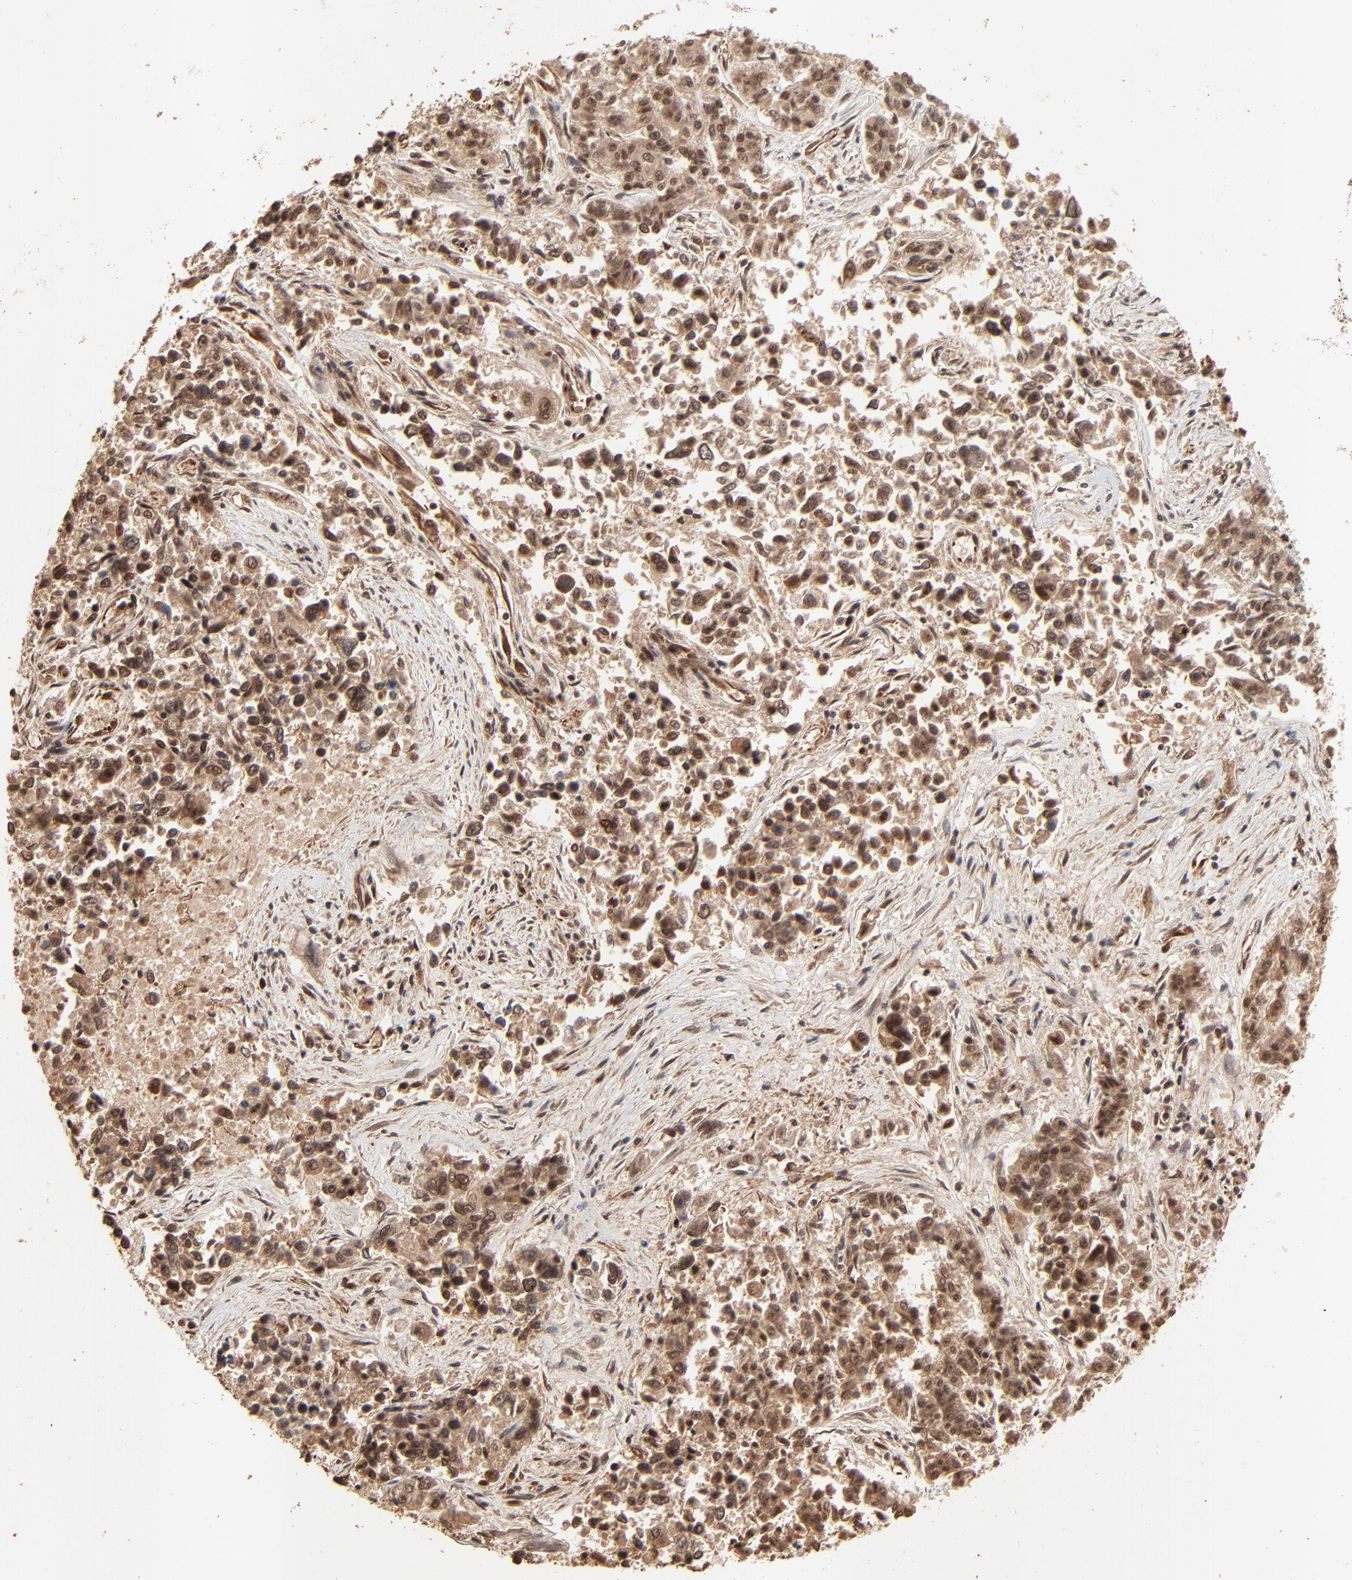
{"staining": {"intensity": "moderate", "quantity": ">75%", "location": "cytoplasmic/membranous,nuclear"}, "tissue": "lung cancer", "cell_type": "Tumor cells", "image_type": "cancer", "snomed": [{"axis": "morphology", "description": "Adenocarcinoma, NOS"}, {"axis": "topography", "description": "Lung"}], "caption": "Brown immunohistochemical staining in lung cancer reveals moderate cytoplasmic/membranous and nuclear staining in about >75% of tumor cells.", "gene": "FAM227A", "patient": {"sex": "male", "age": 84}}